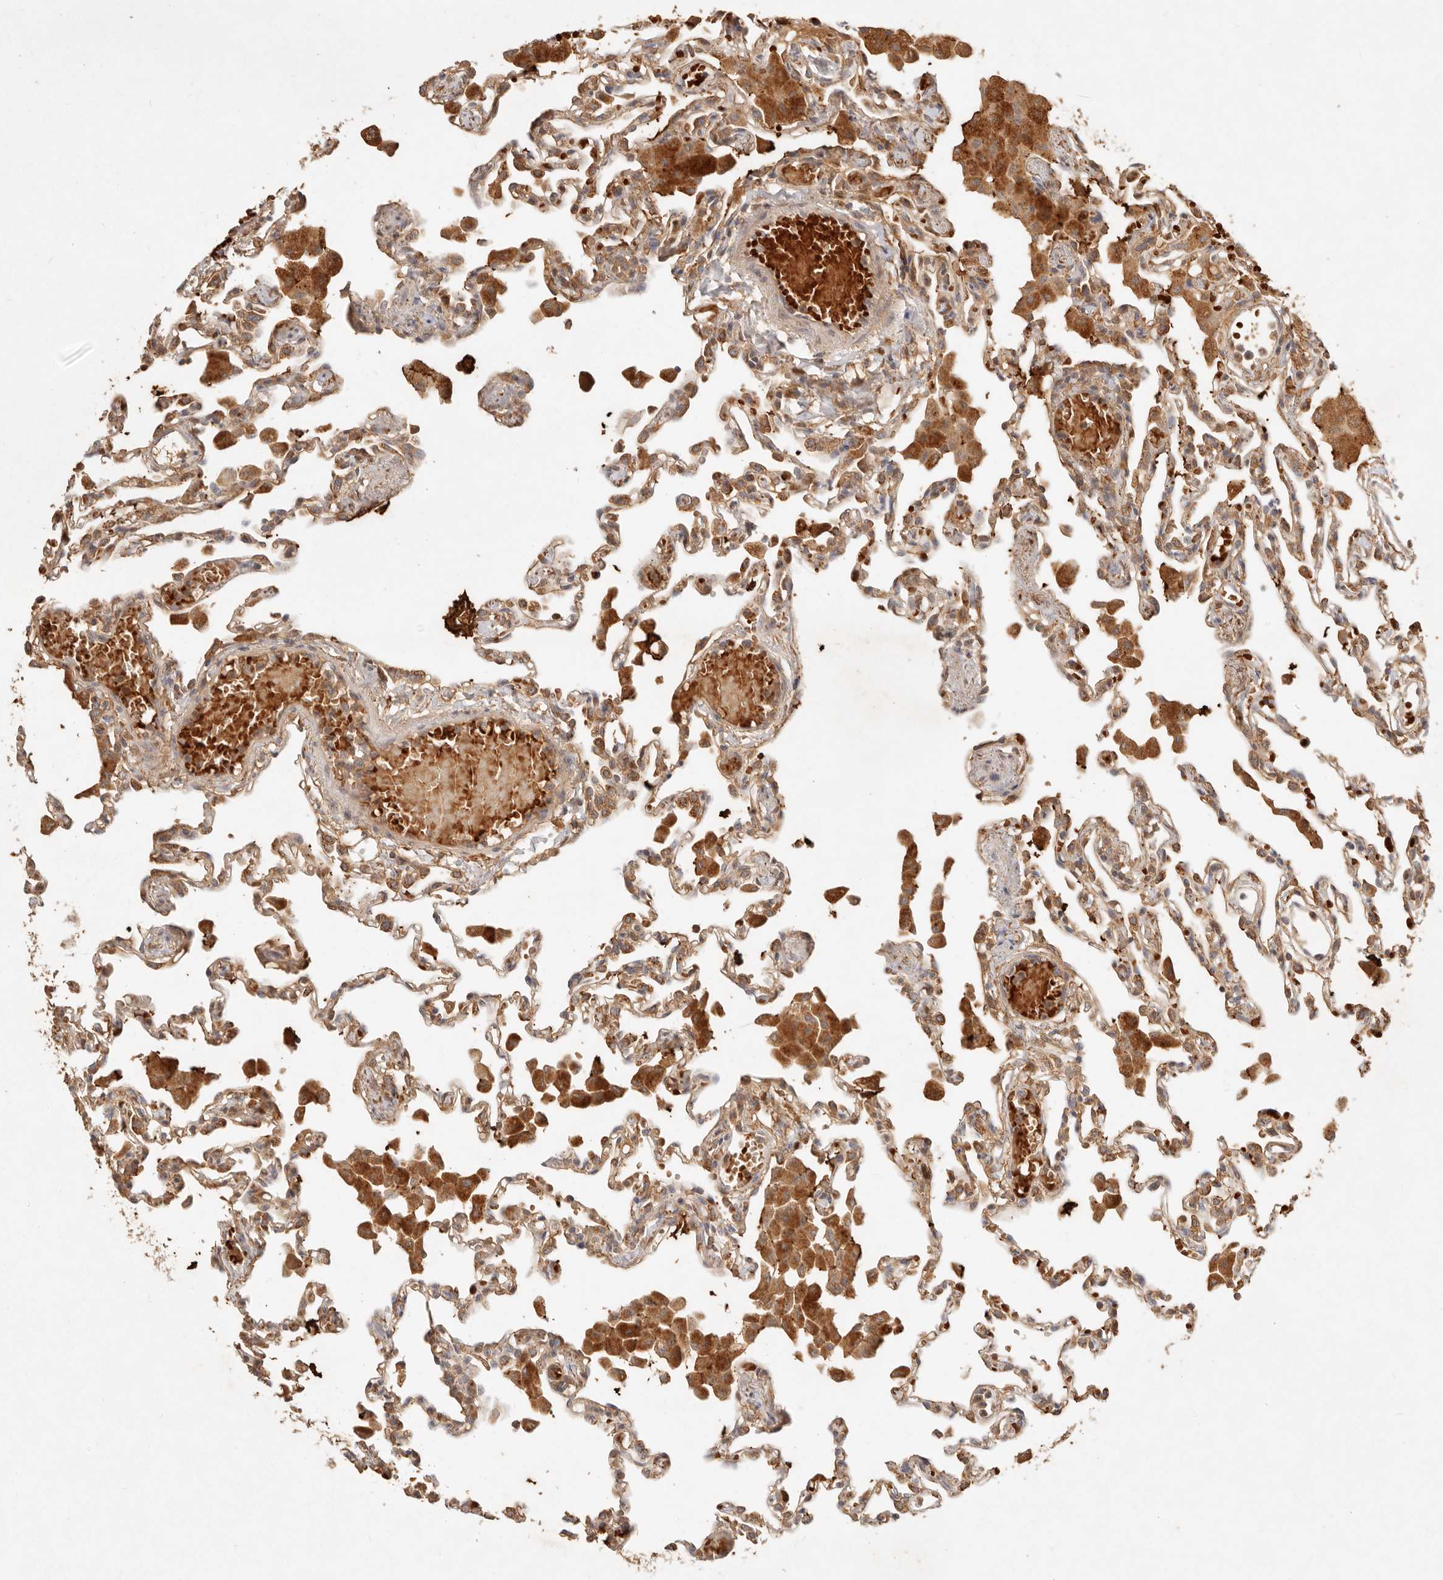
{"staining": {"intensity": "moderate", "quantity": "25%-75%", "location": "cytoplasmic/membranous"}, "tissue": "lung", "cell_type": "Alveolar cells", "image_type": "normal", "snomed": [{"axis": "morphology", "description": "Normal tissue, NOS"}, {"axis": "topography", "description": "Bronchus"}, {"axis": "topography", "description": "Lung"}], "caption": "The histopathology image exhibits a brown stain indicating the presence of a protein in the cytoplasmic/membranous of alveolar cells in lung.", "gene": "FREM2", "patient": {"sex": "female", "age": 49}}